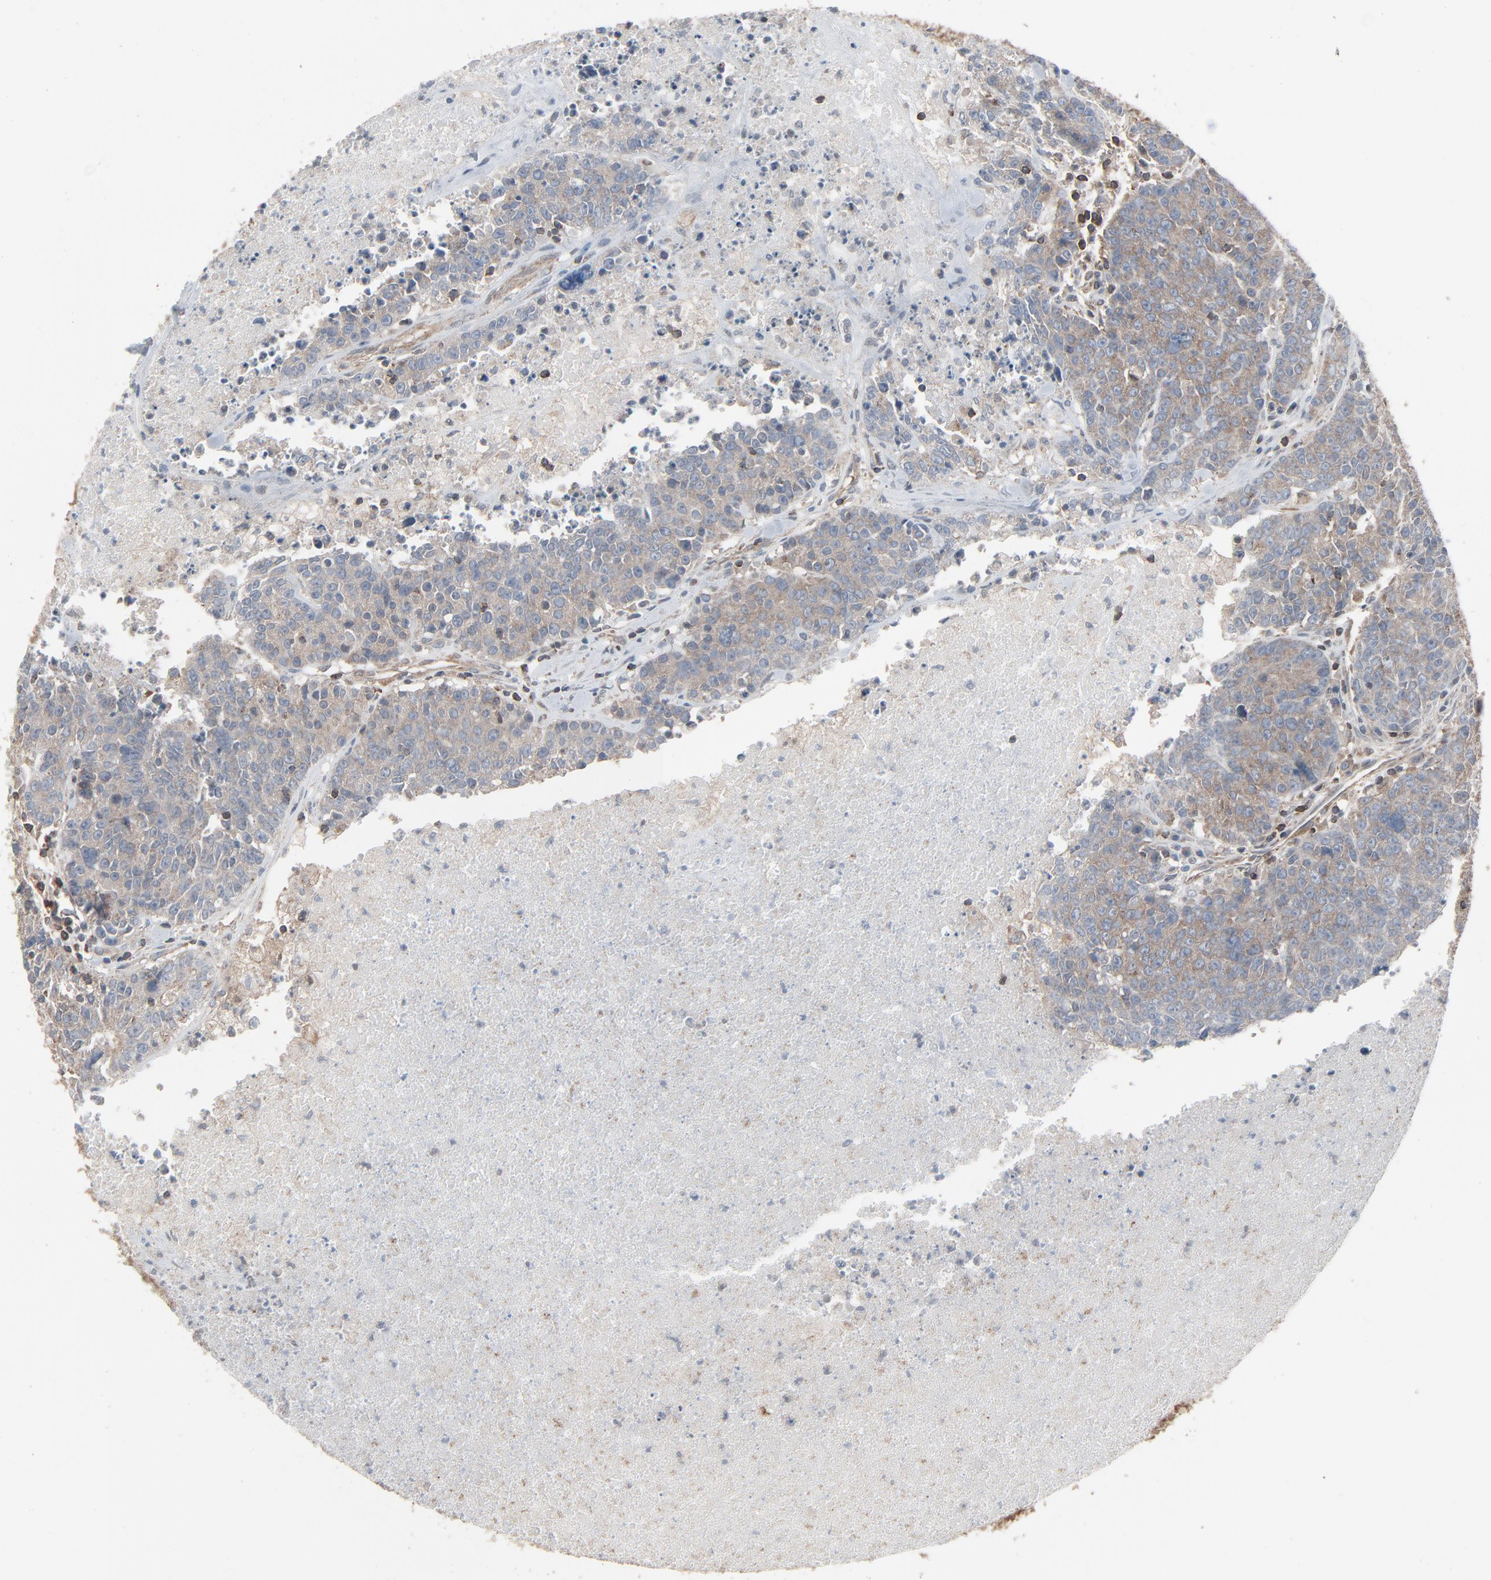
{"staining": {"intensity": "negative", "quantity": "none", "location": "none"}, "tissue": "colorectal cancer", "cell_type": "Tumor cells", "image_type": "cancer", "snomed": [{"axis": "morphology", "description": "Adenocarcinoma, NOS"}, {"axis": "topography", "description": "Colon"}], "caption": "This histopathology image is of colorectal adenocarcinoma stained with immunohistochemistry to label a protein in brown with the nuclei are counter-stained blue. There is no positivity in tumor cells. The staining was performed using DAB (3,3'-diaminobenzidine) to visualize the protein expression in brown, while the nuclei were stained in blue with hematoxylin (Magnification: 20x).", "gene": "OPTN", "patient": {"sex": "female", "age": 53}}